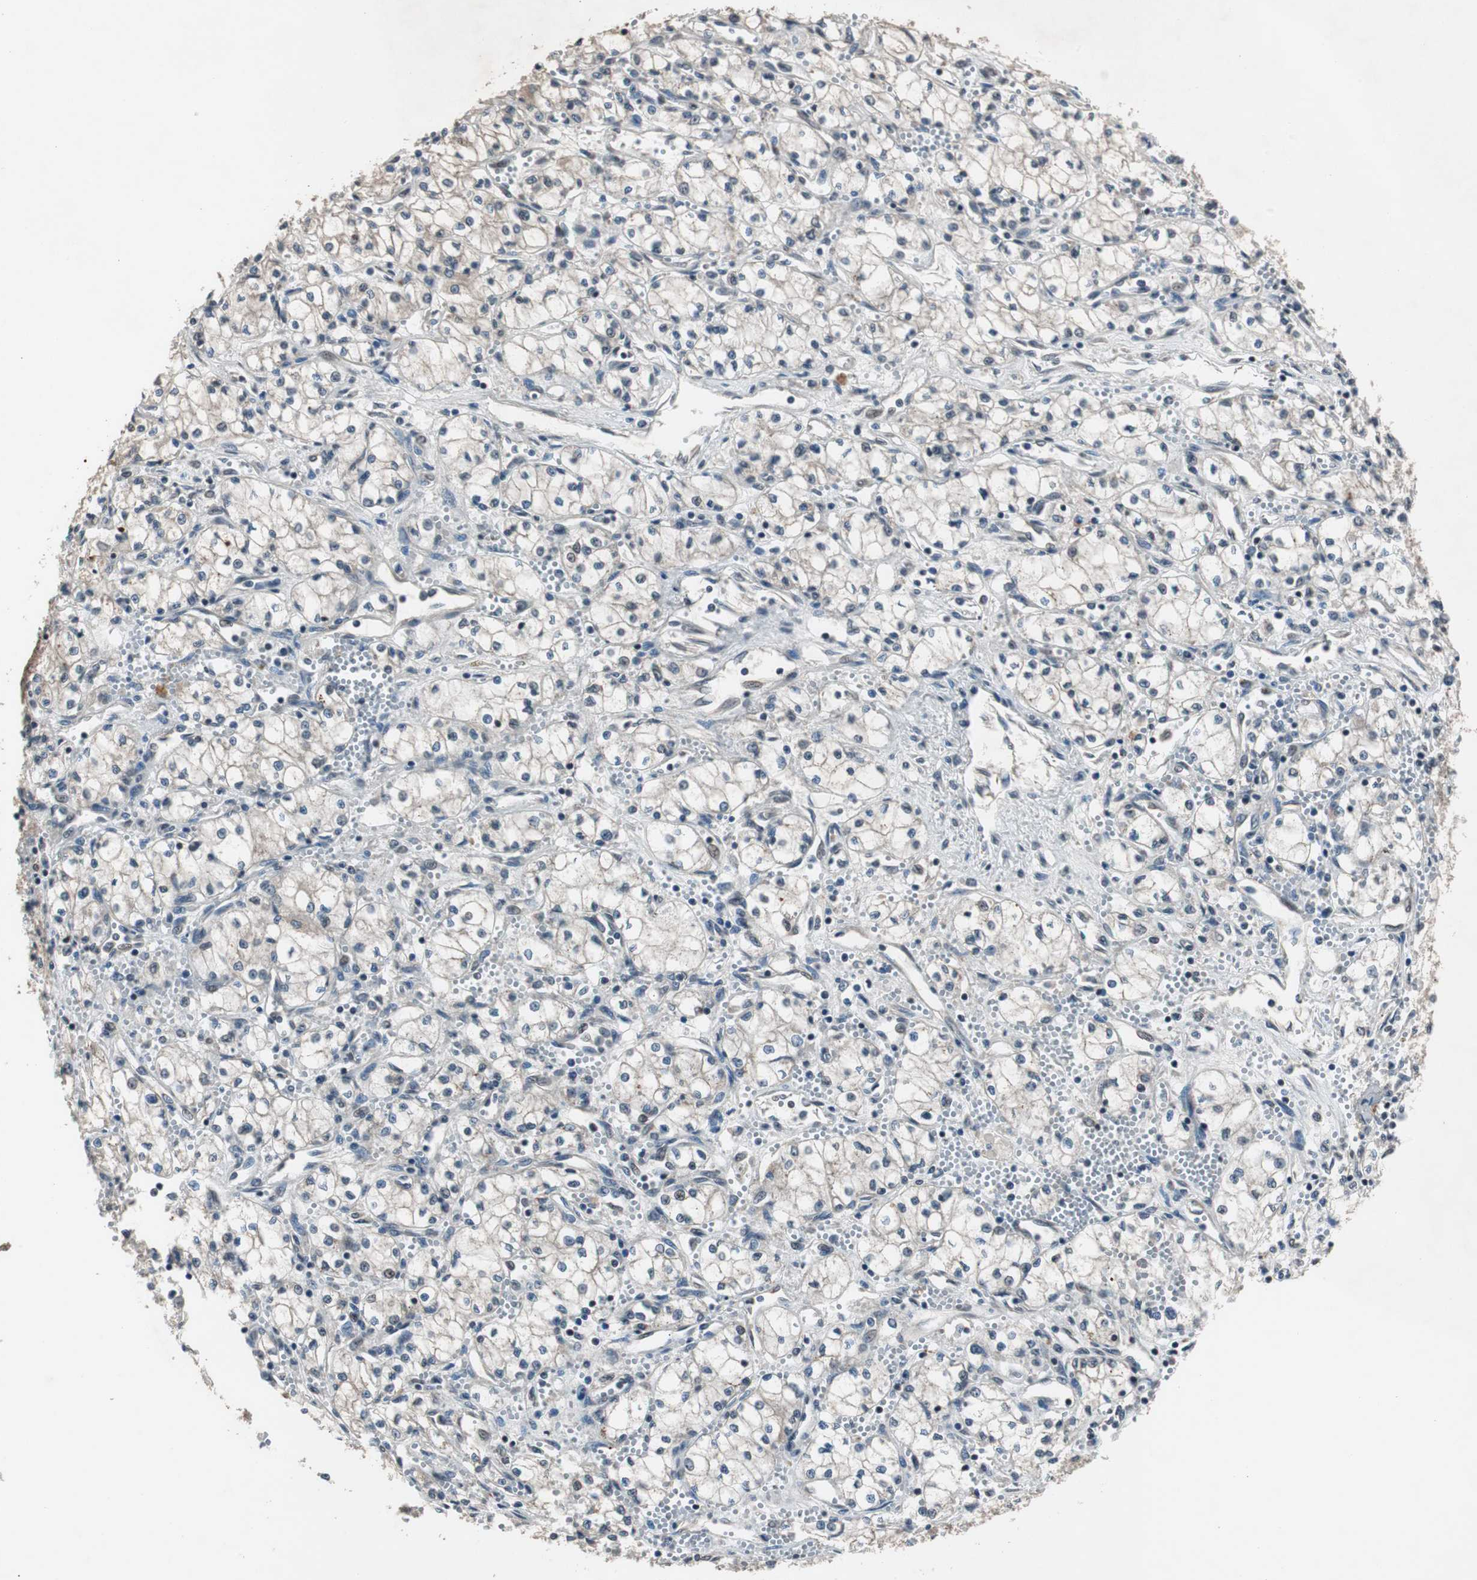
{"staining": {"intensity": "negative", "quantity": "none", "location": "none"}, "tissue": "renal cancer", "cell_type": "Tumor cells", "image_type": "cancer", "snomed": [{"axis": "morphology", "description": "Normal tissue, NOS"}, {"axis": "morphology", "description": "Adenocarcinoma, NOS"}, {"axis": "topography", "description": "Kidney"}], "caption": "High power microscopy micrograph of an immunohistochemistry histopathology image of renal cancer (adenocarcinoma), revealing no significant positivity in tumor cells. (Stains: DAB (3,3'-diaminobenzidine) IHC with hematoxylin counter stain, Microscopy: brightfield microscopy at high magnification).", "gene": "BOLA1", "patient": {"sex": "male", "age": 59}}